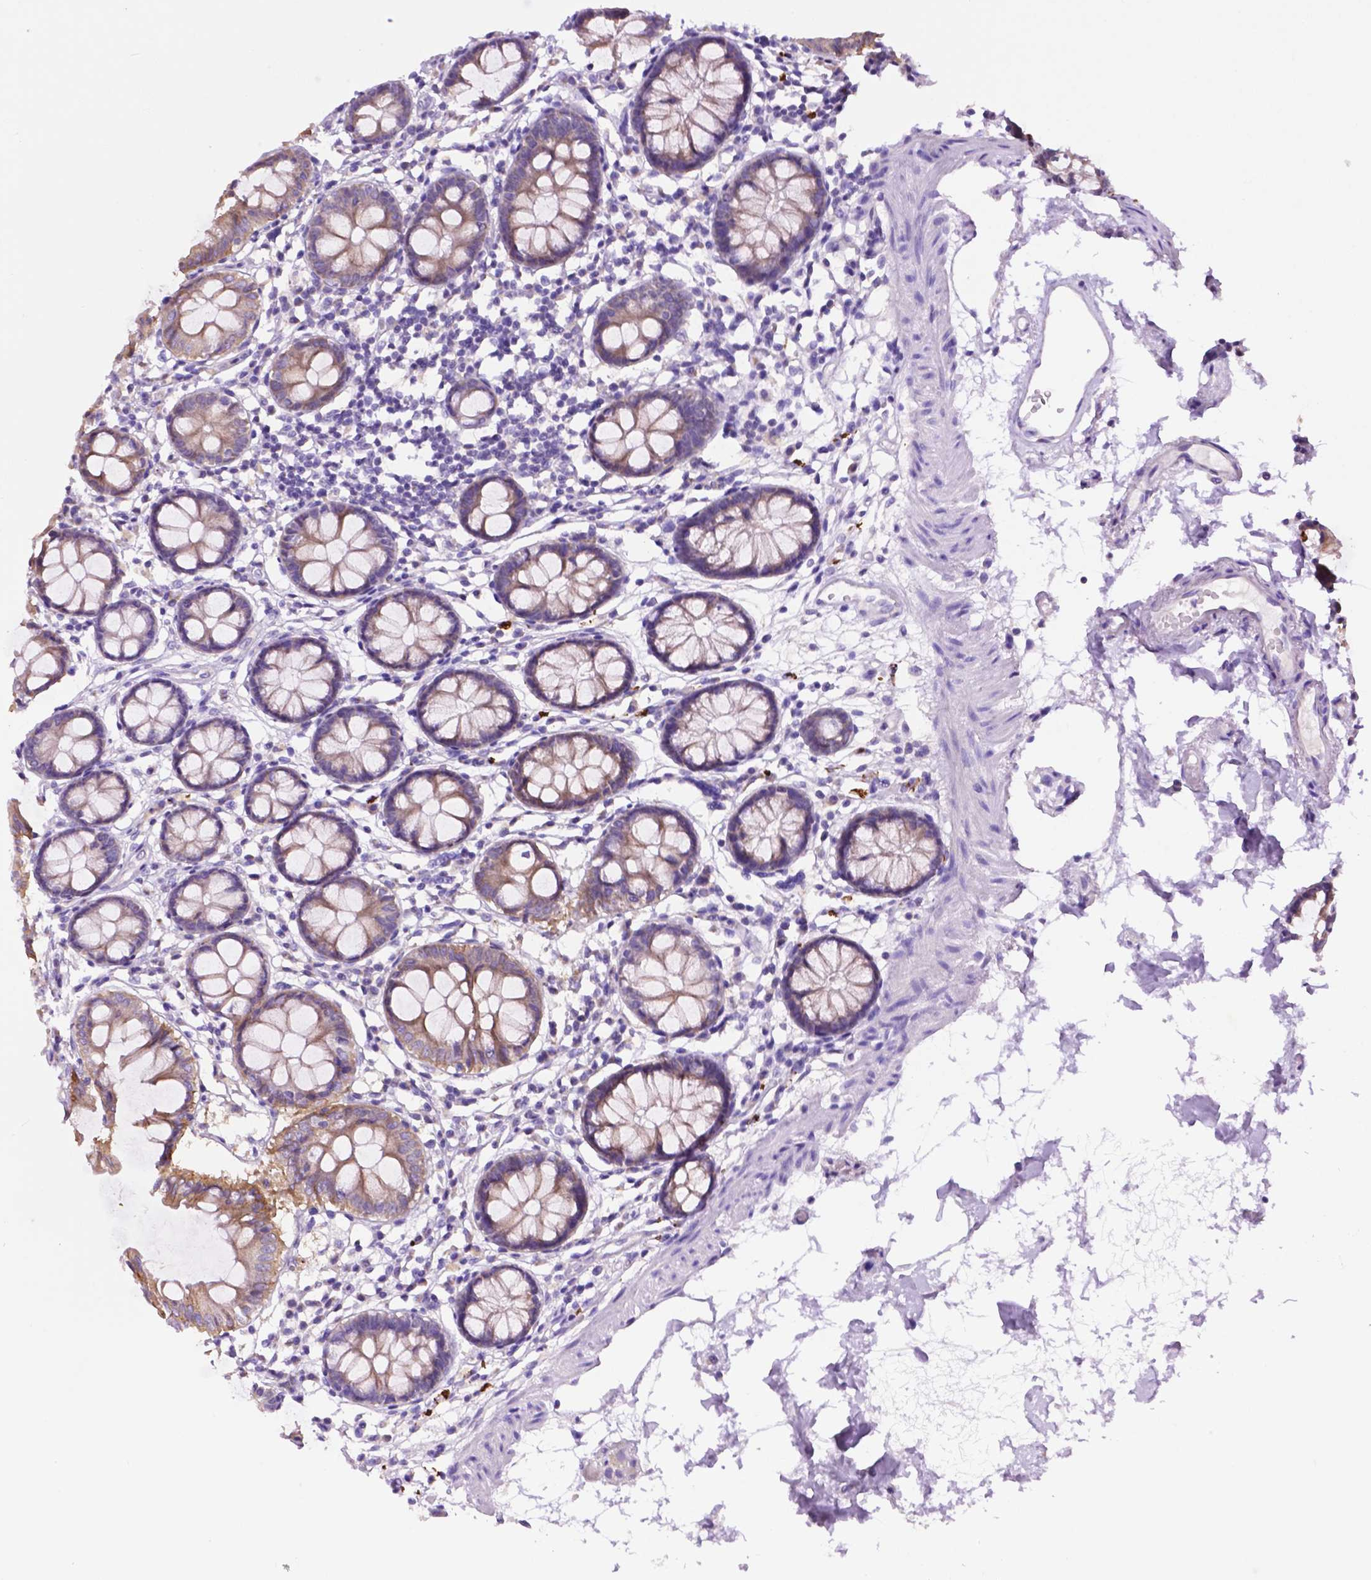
{"staining": {"intensity": "negative", "quantity": "none", "location": "none"}, "tissue": "colon", "cell_type": "Endothelial cells", "image_type": "normal", "snomed": [{"axis": "morphology", "description": "Normal tissue, NOS"}, {"axis": "topography", "description": "Colon"}], "caption": "DAB (3,3'-diaminobenzidine) immunohistochemical staining of normal human colon reveals no significant positivity in endothelial cells. (DAB IHC with hematoxylin counter stain).", "gene": "PHYHIP", "patient": {"sex": "female", "age": 84}}